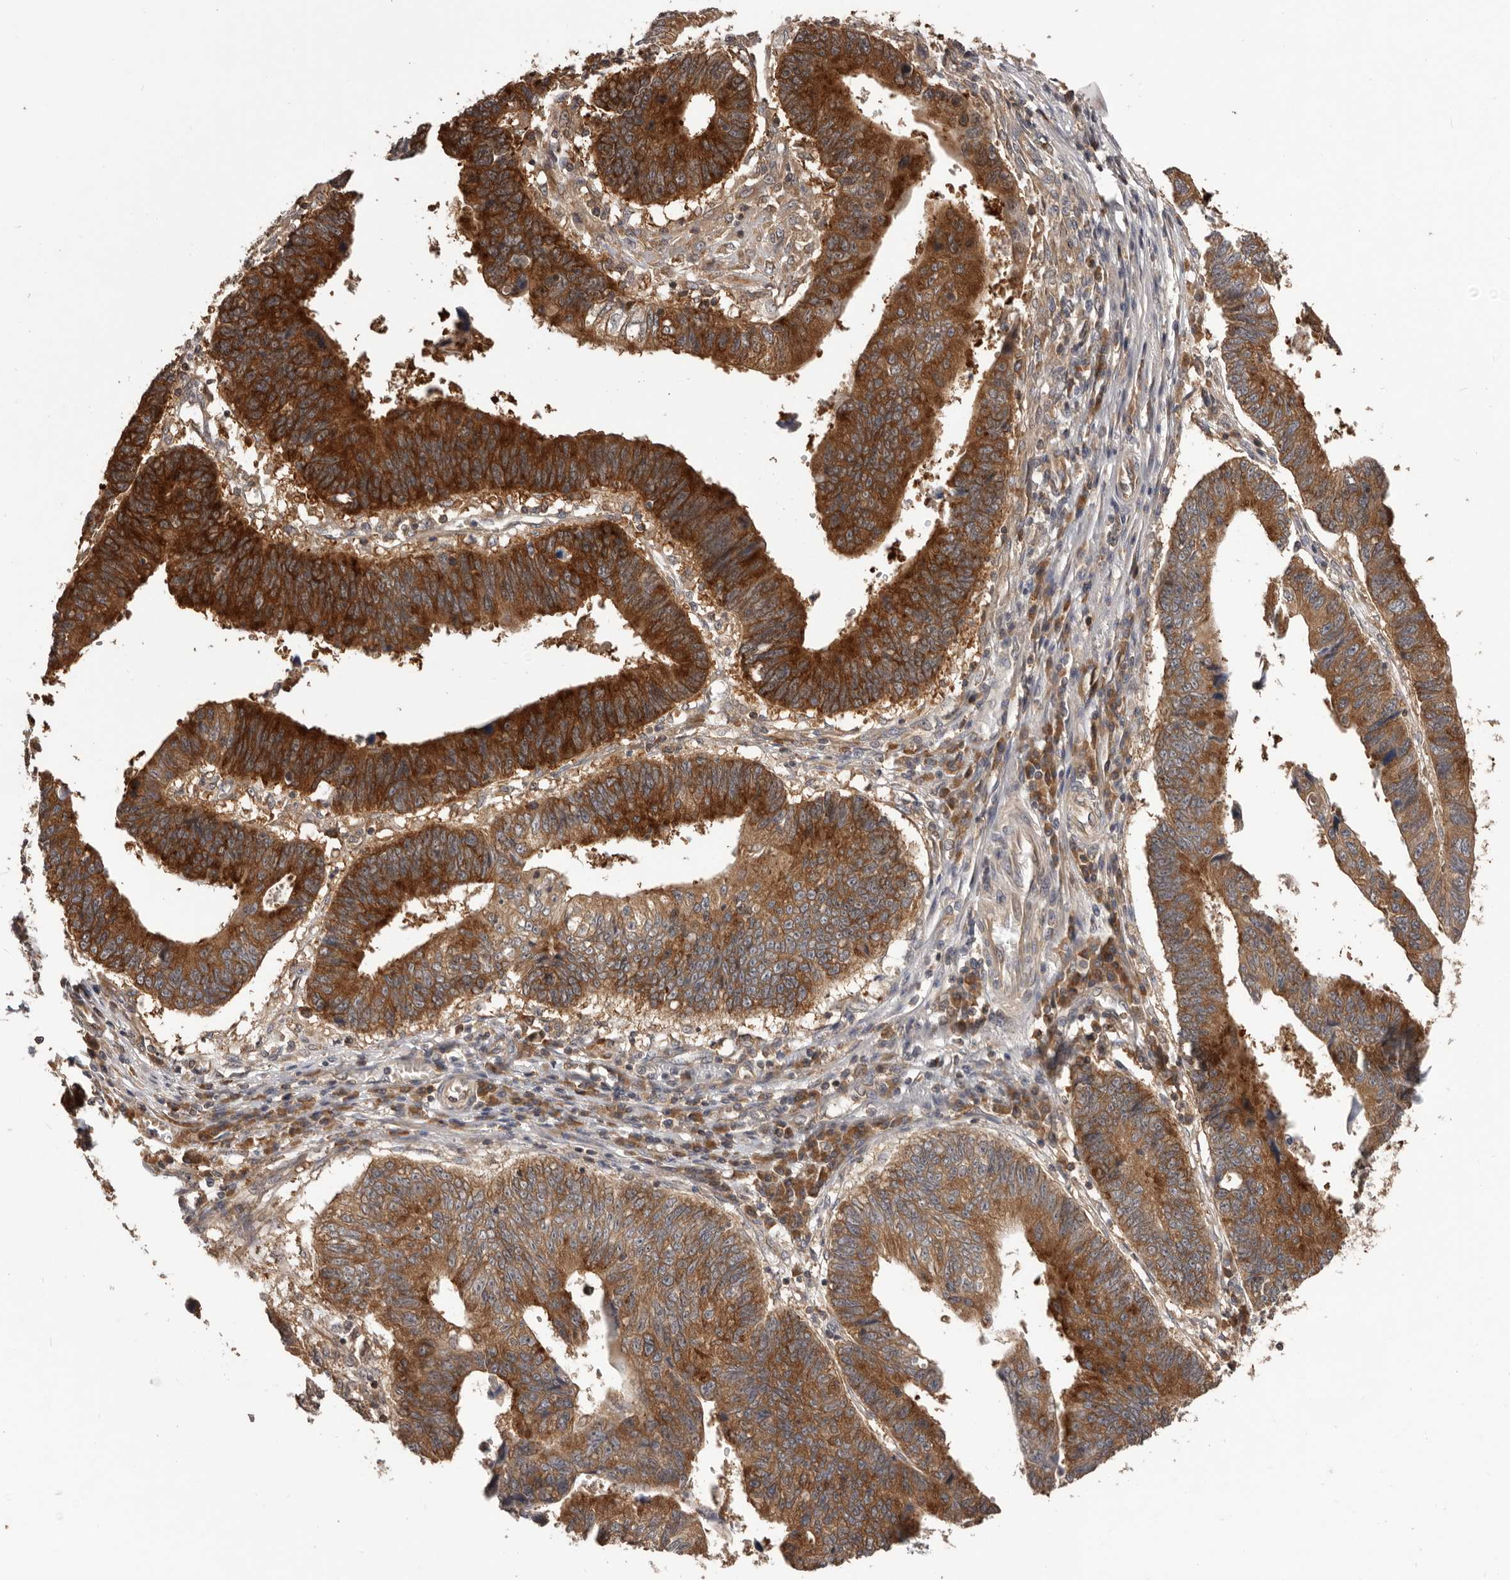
{"staining": {"intensity": "strong", "quantity": ">75%", "location": "cytoplasmic/membranous"}, "tissue": "stomach cancer", "cell_type": "Tumor cells", "image_type": "cancer", "snomed": [{"axis": "morphology", "description": "Adenocarcinoma, NOS"}, {"axis": "topography", "description": "Stomach"}], "caption": "Brown immunohistochemical staining in stomach cancer (adenocarcinoma) reveals strong cytoplasmic/membranous positivity in about >75% of tumor cells.", "gene": "HBS1L", "patient": {"sex": "male", "age": 59}}